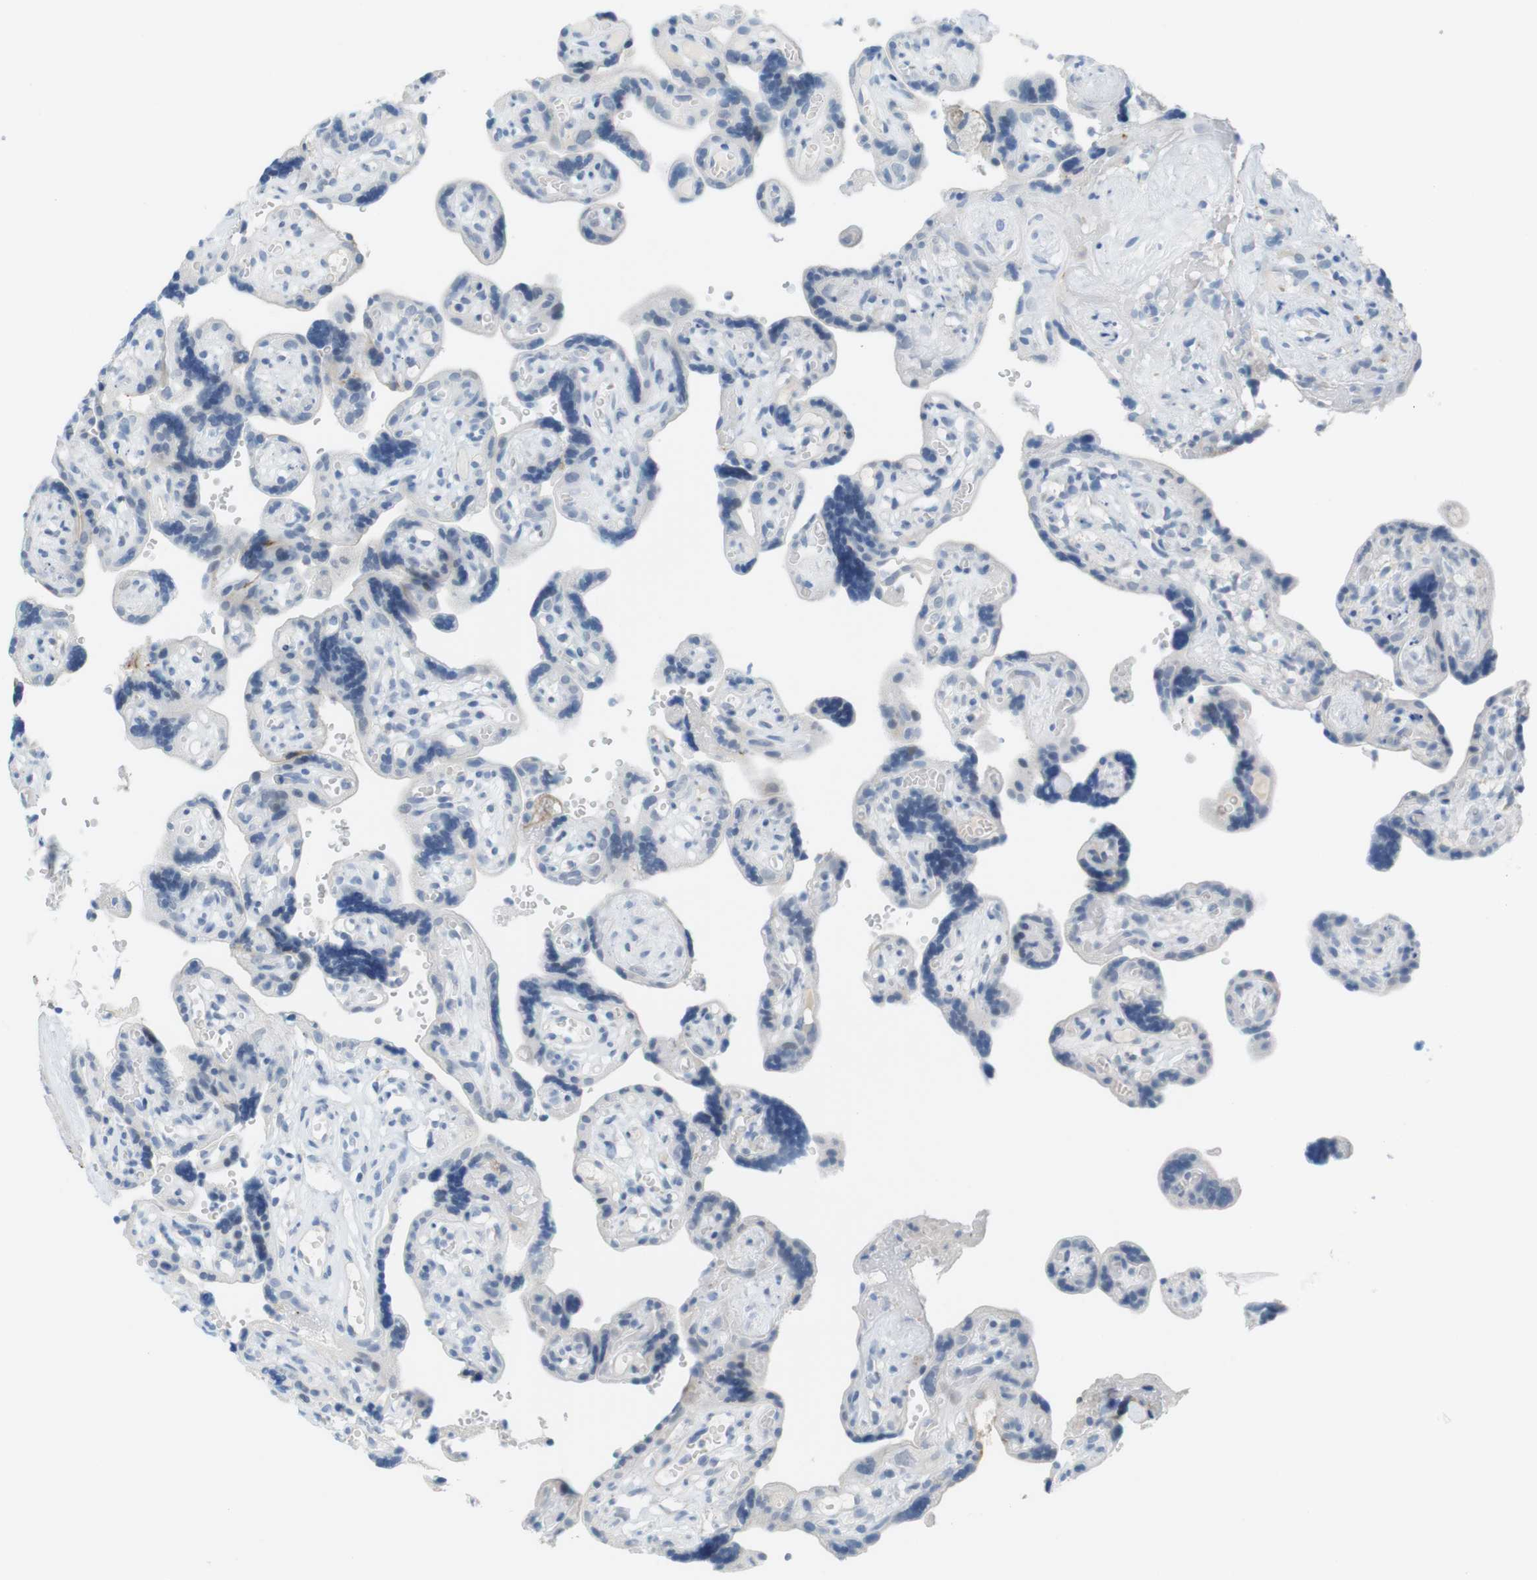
{"staining": {"intensity": "negative", "quantity": "none", "location": "none"}, "tissue": "placenta", "cell_type": "Trophoblastic cells", "image_type": "normal", "snomed": [{"axis": "morphology", "description": "Normal tissue, NOS"}, {"axis": "topography", "description": "Placenta"}], "caption": "DAB immunohistochemical staining of unremarkable placenta displays no significant positivity in trophoblastic cells. (Immunohistochemistry, brightfield microscopy, high magnification).", "gene": "YIPF1", "patient": {"sex": "female", "age": 30}}